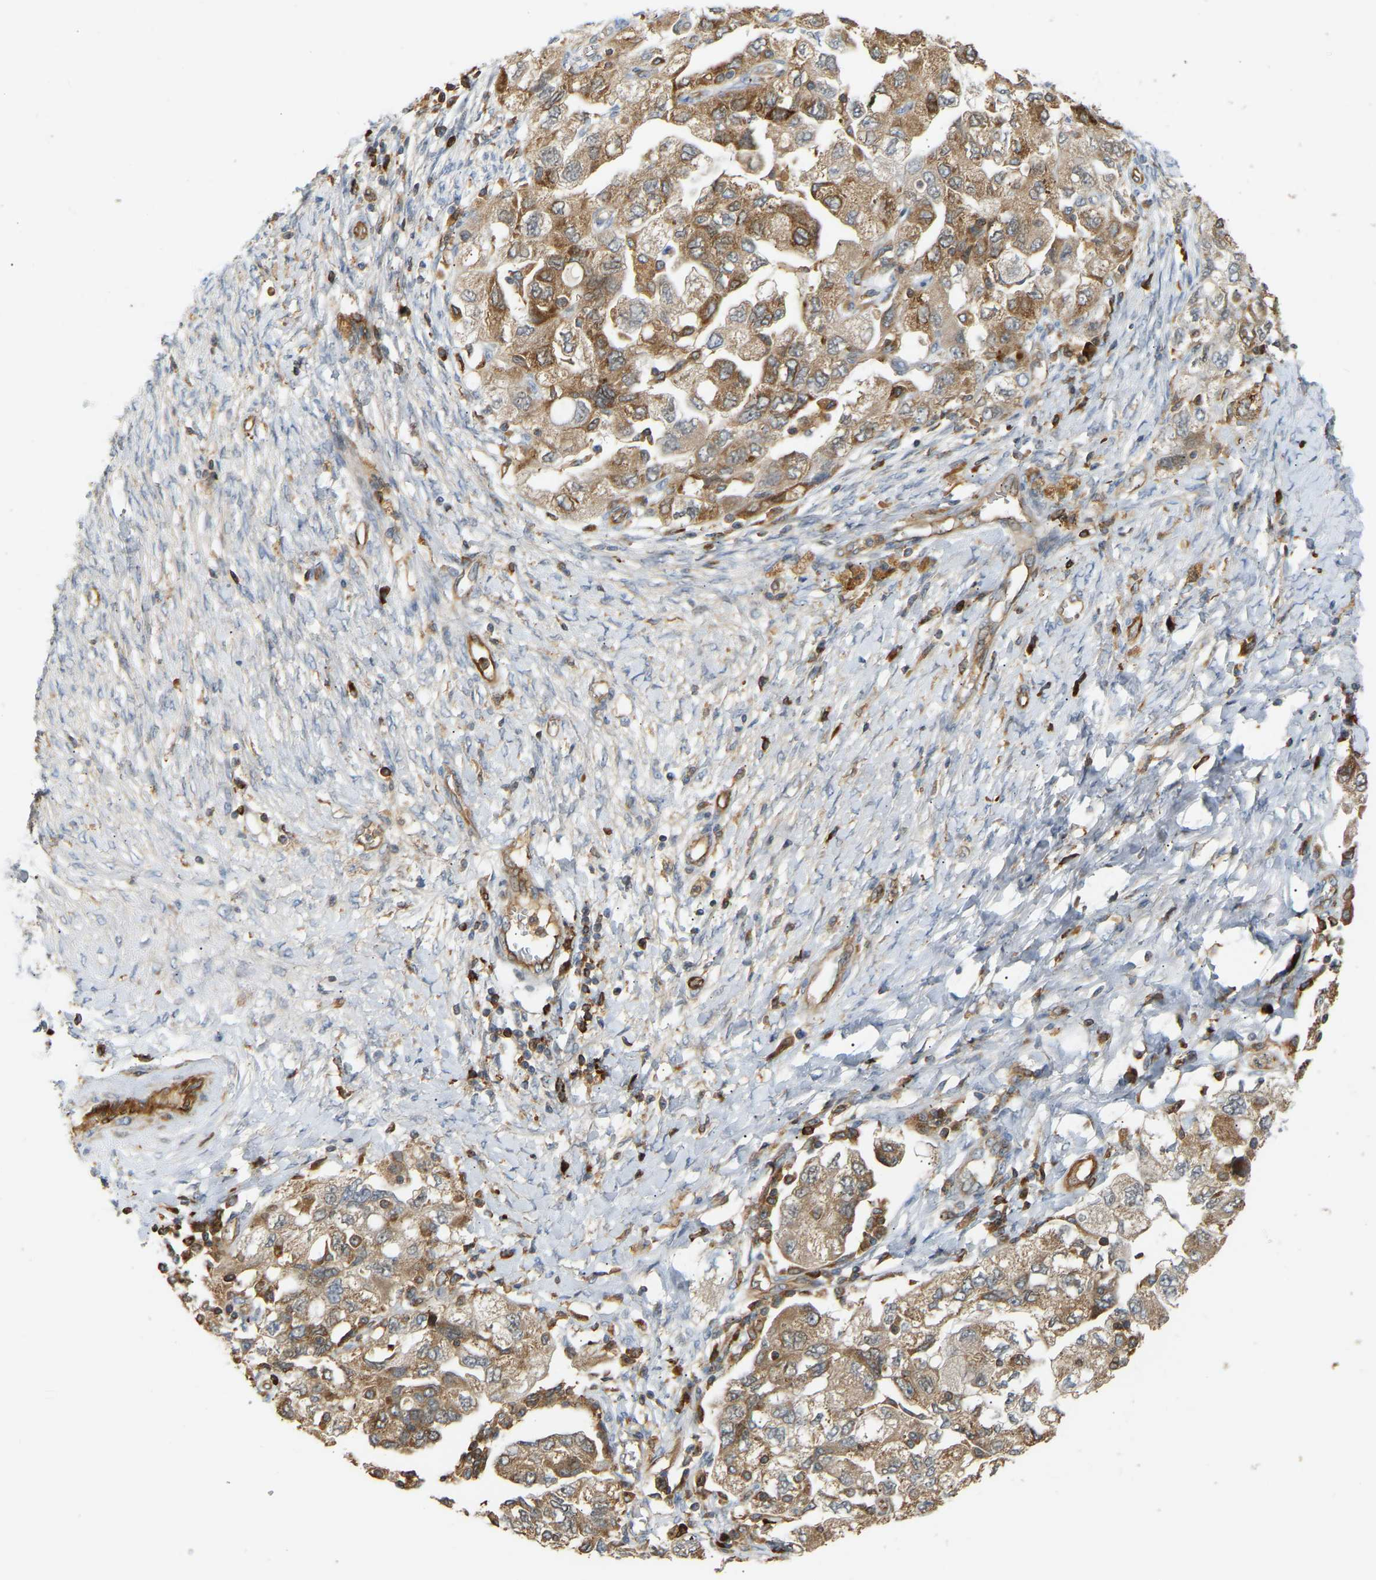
{"staining": {"intensity": "moderate", "quantity": ">75%", "location": "cytoplasmic/membranous"}, "tissue": "ovarian cancer", "cell_type": "Tumor cells", "image_type": "cancer", "snomed": [{"axis": "morphology", "description": "Carcinoma, NOS"}, {"axis": "morphology", "description": "Cystadenocarcinoma, serous, NOS"}, {"axis": "topography", "description": "Ovary"}], "caption": "Immunohistochemistry (IHC) (DAB (3,3'-diaminobenzidine)) staining of human ovarian carcinoma demonstrates moderate cytoplasmic/membranous protein staining in about >75% of tumor cells.", "gene": "PLCG2", "patient": {"sex": "female", "age": 69}}